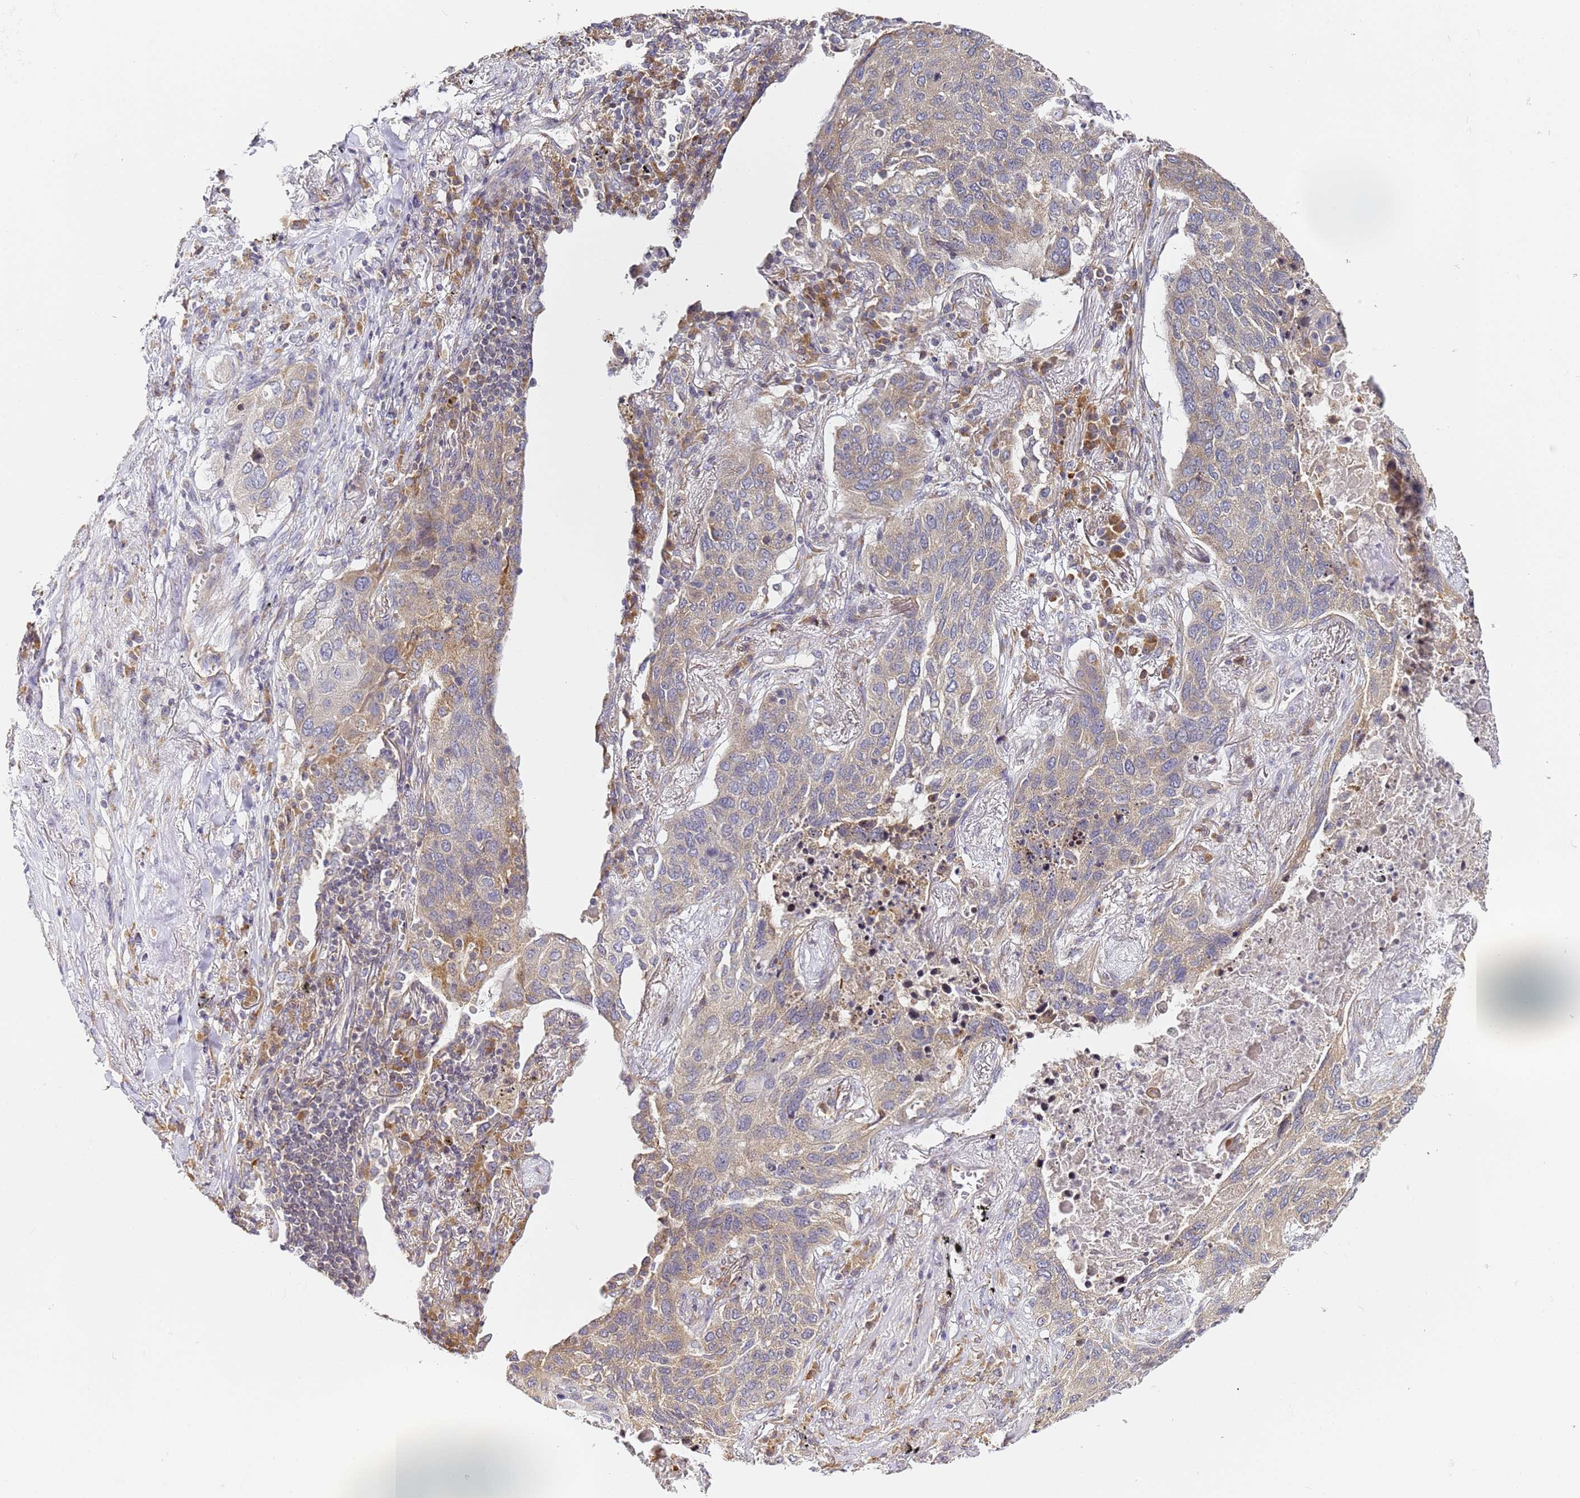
{"staining": {"intensity": "moderate", "quantity": "25%-75%", "location": "cytoplasmic/membranous"}, "tissue": "lung cancer", "cell_type": "Tumor cells", "image_type": "cancer", "snomed": [{"axis": "morphology", "description": "Squamous cell carcinoma, NOS"}, {"axis": "topography", "description": "Lung"}], "caption": "Immunohistochemical staining of human squamous cell carcinoma (lung) exhibits moderate cytoplasmic/membranous protein positivity in about 25%-75% of tumor cells.", "gene": "RPL13A", "patient": {"sex": "female", "age": 63}}